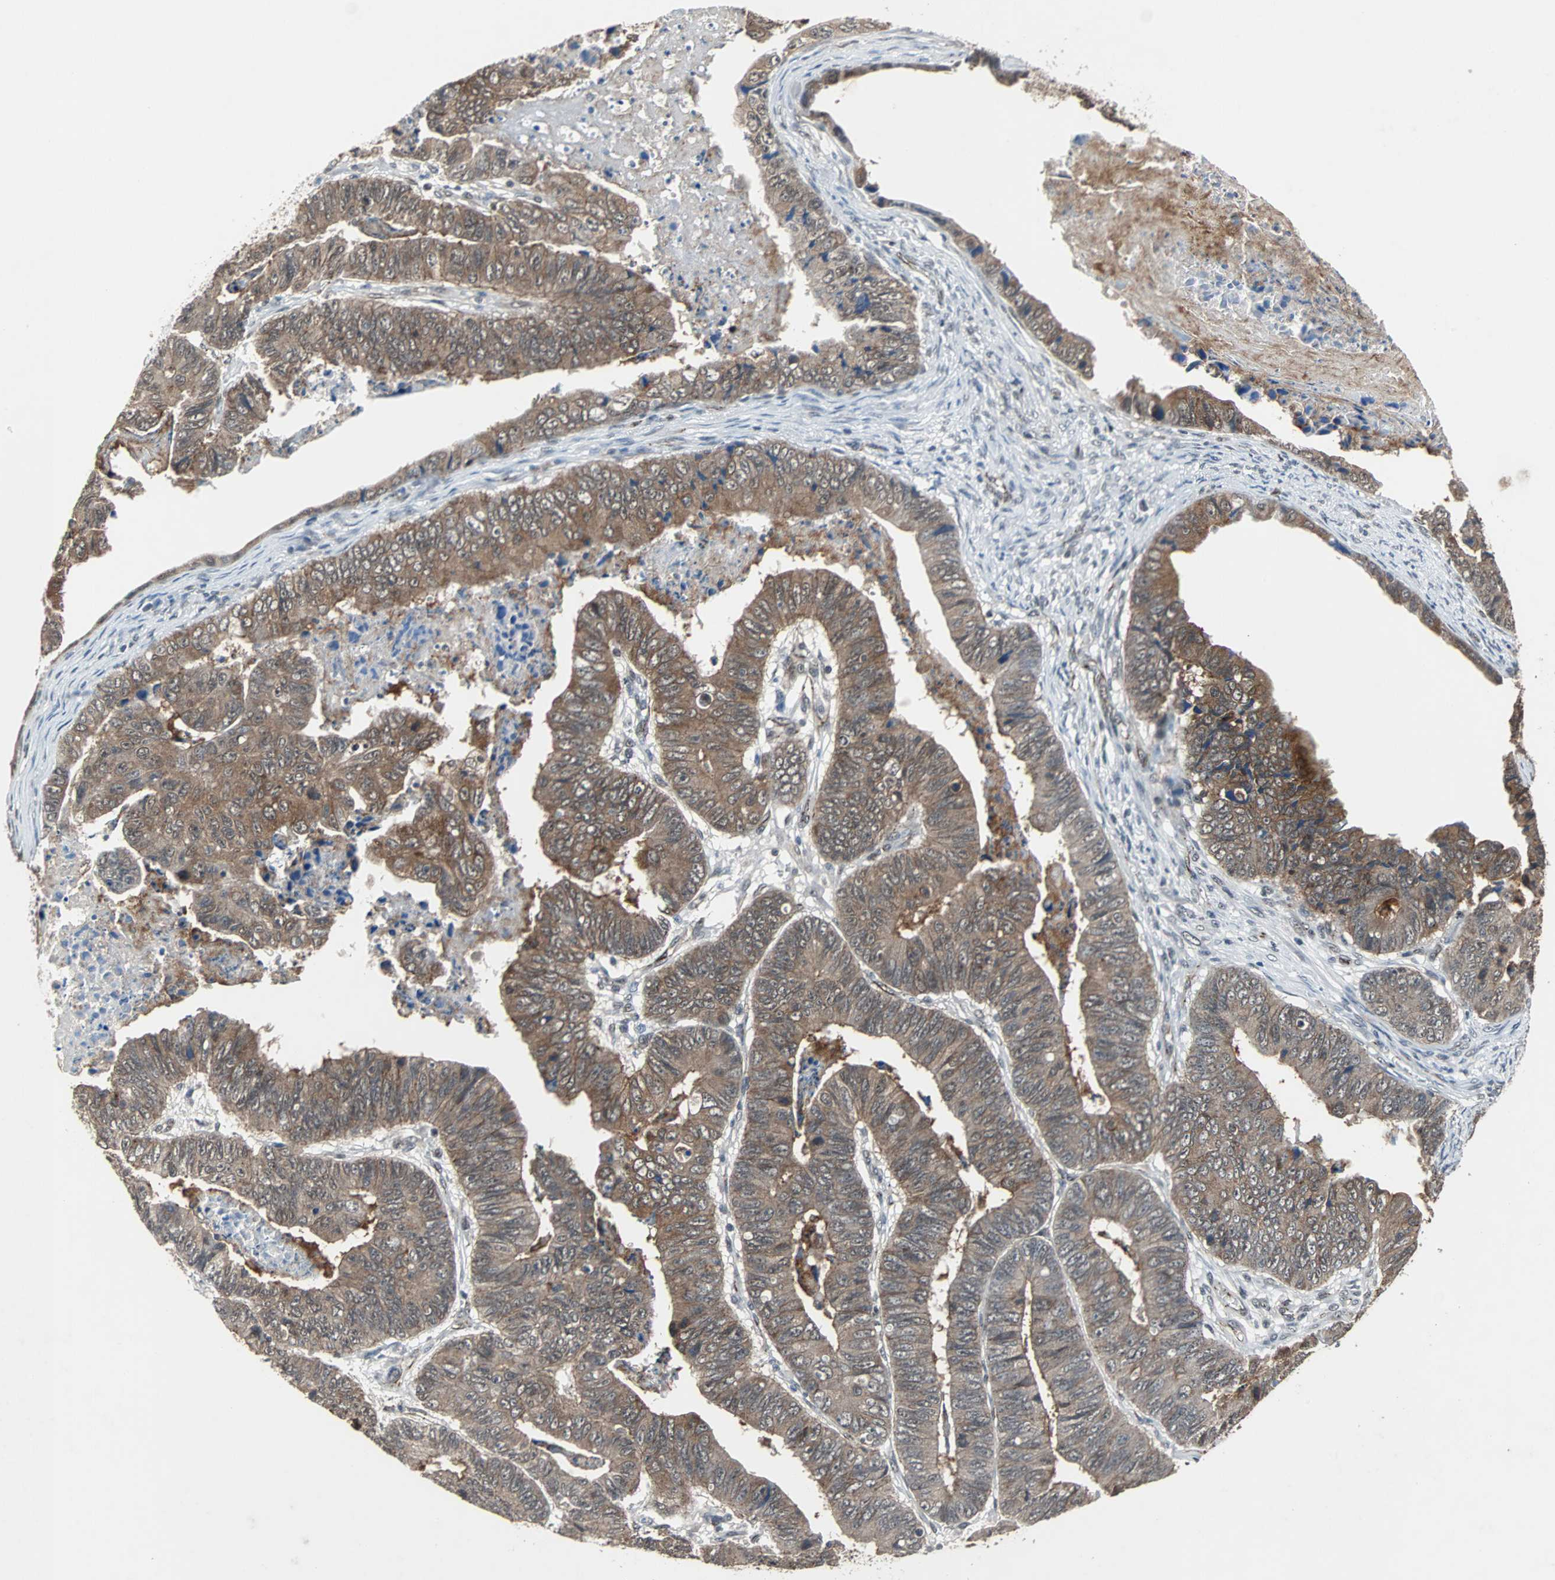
{"staining": {"intensity": "strong", "quantity": ">75%", "location": "cytoplasmic/membranous"}, "tissue": "stomach cancer", "cell_type": "Tumor cells", "image_type": "cancer", "snomed": [{"axis": "morphology", "description": "Adenocarcinoma, NOS"}, {"axis": "topography", "description": "Stomach, lower"}], "caption": "Approximately >75% of tumor cells in human stomach cancer (adenocarcinoma) demonstrate strong cytoplasmic/membranous protein positivity as visualized by brown immunohistochemical staining.", "gene": "LSR", "patient": {"sex": "male", "age": 77}}